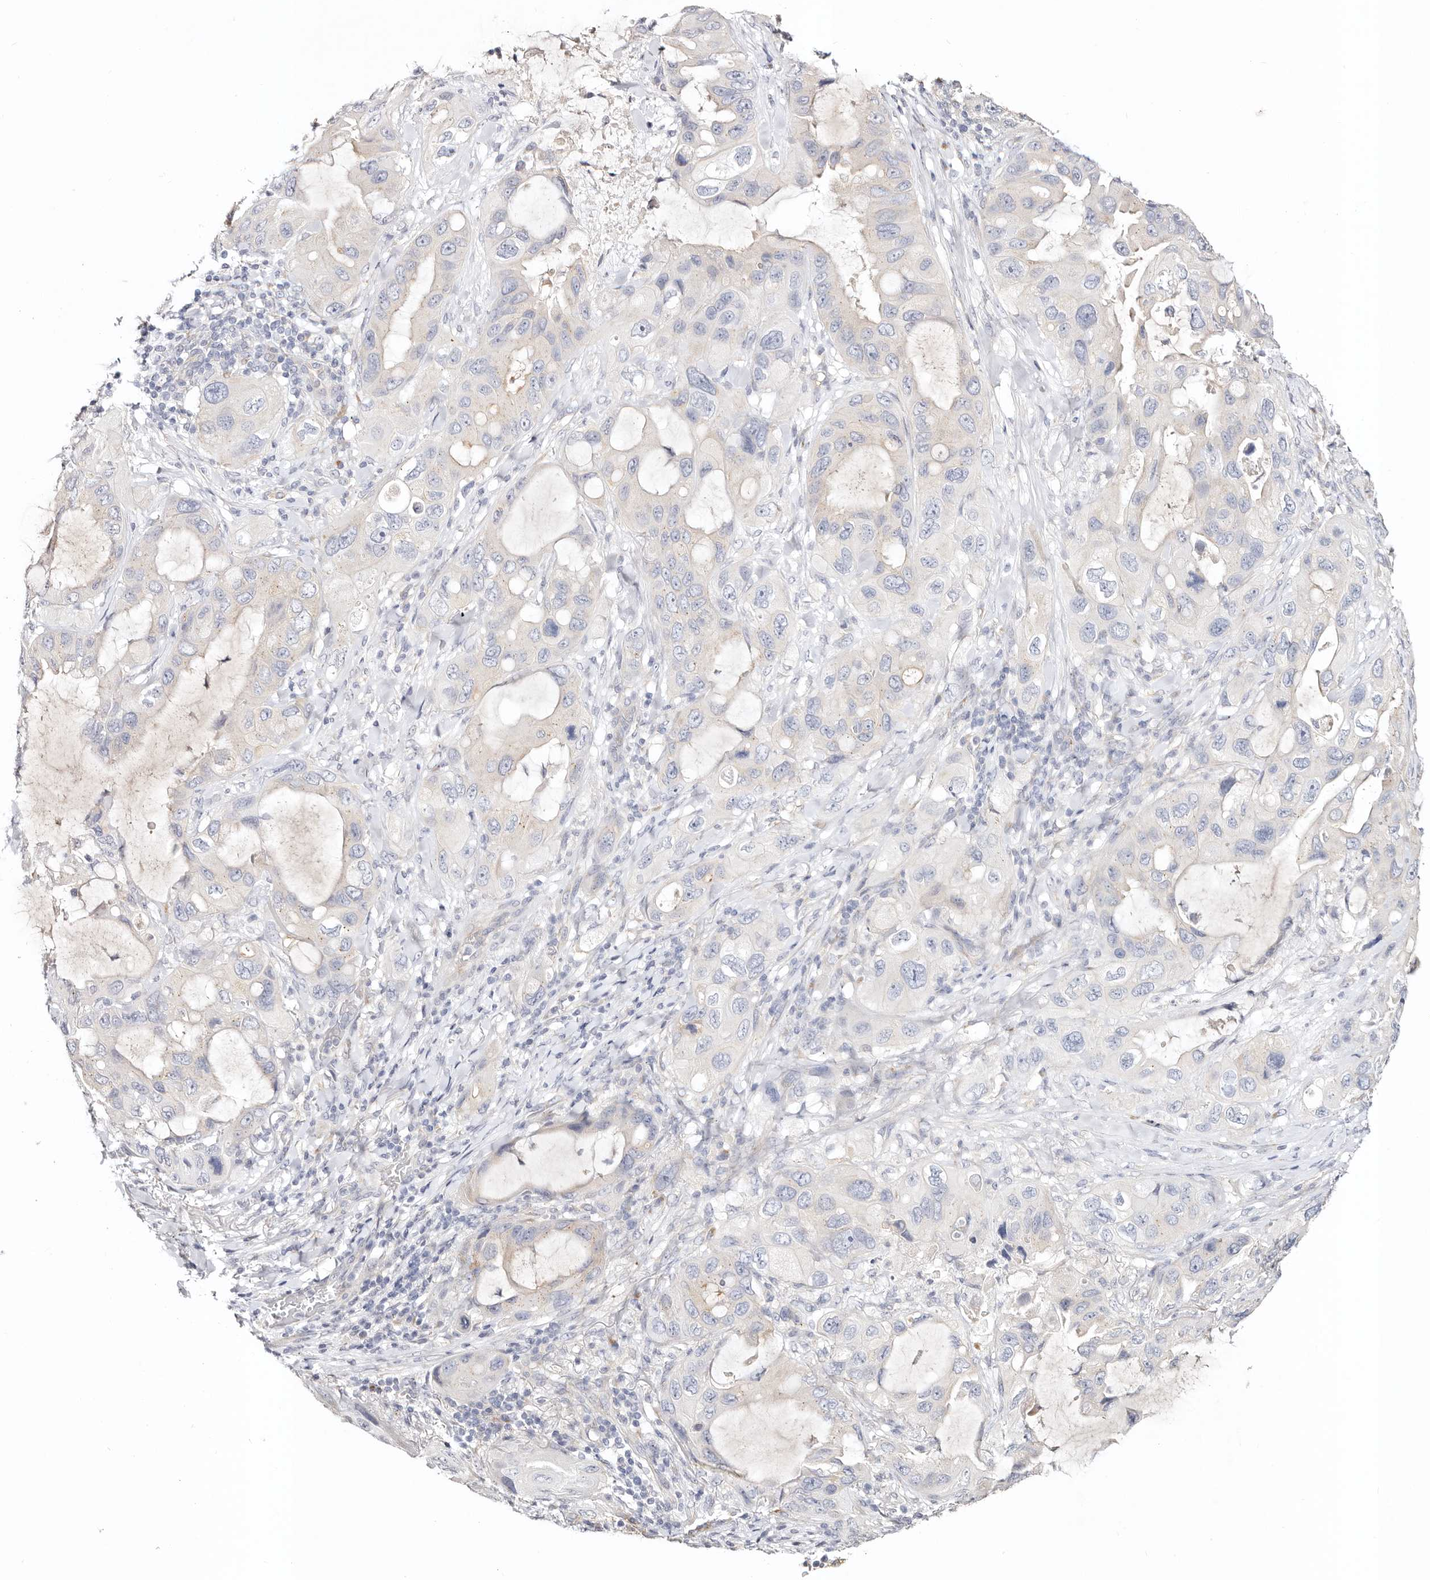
{"staining": {"intensity": "negative", "quantity": "none", "location": "none"}, "tissue": "lung cancer", "cell_type": "Tumor cells", "image_type": "cancer", "snomed": [{"axis": "morphology", "description": "Squamous cell carcinoma, NOS"}, {"axis": "topography", "description": "Lung"}], "caption": "IHC micrograph of human lung cancer stained for a protein (brown), which reveals no expression in tumor cells.", "gene": "DNASE1", "patient": {"sex": "female", "age": 73}}